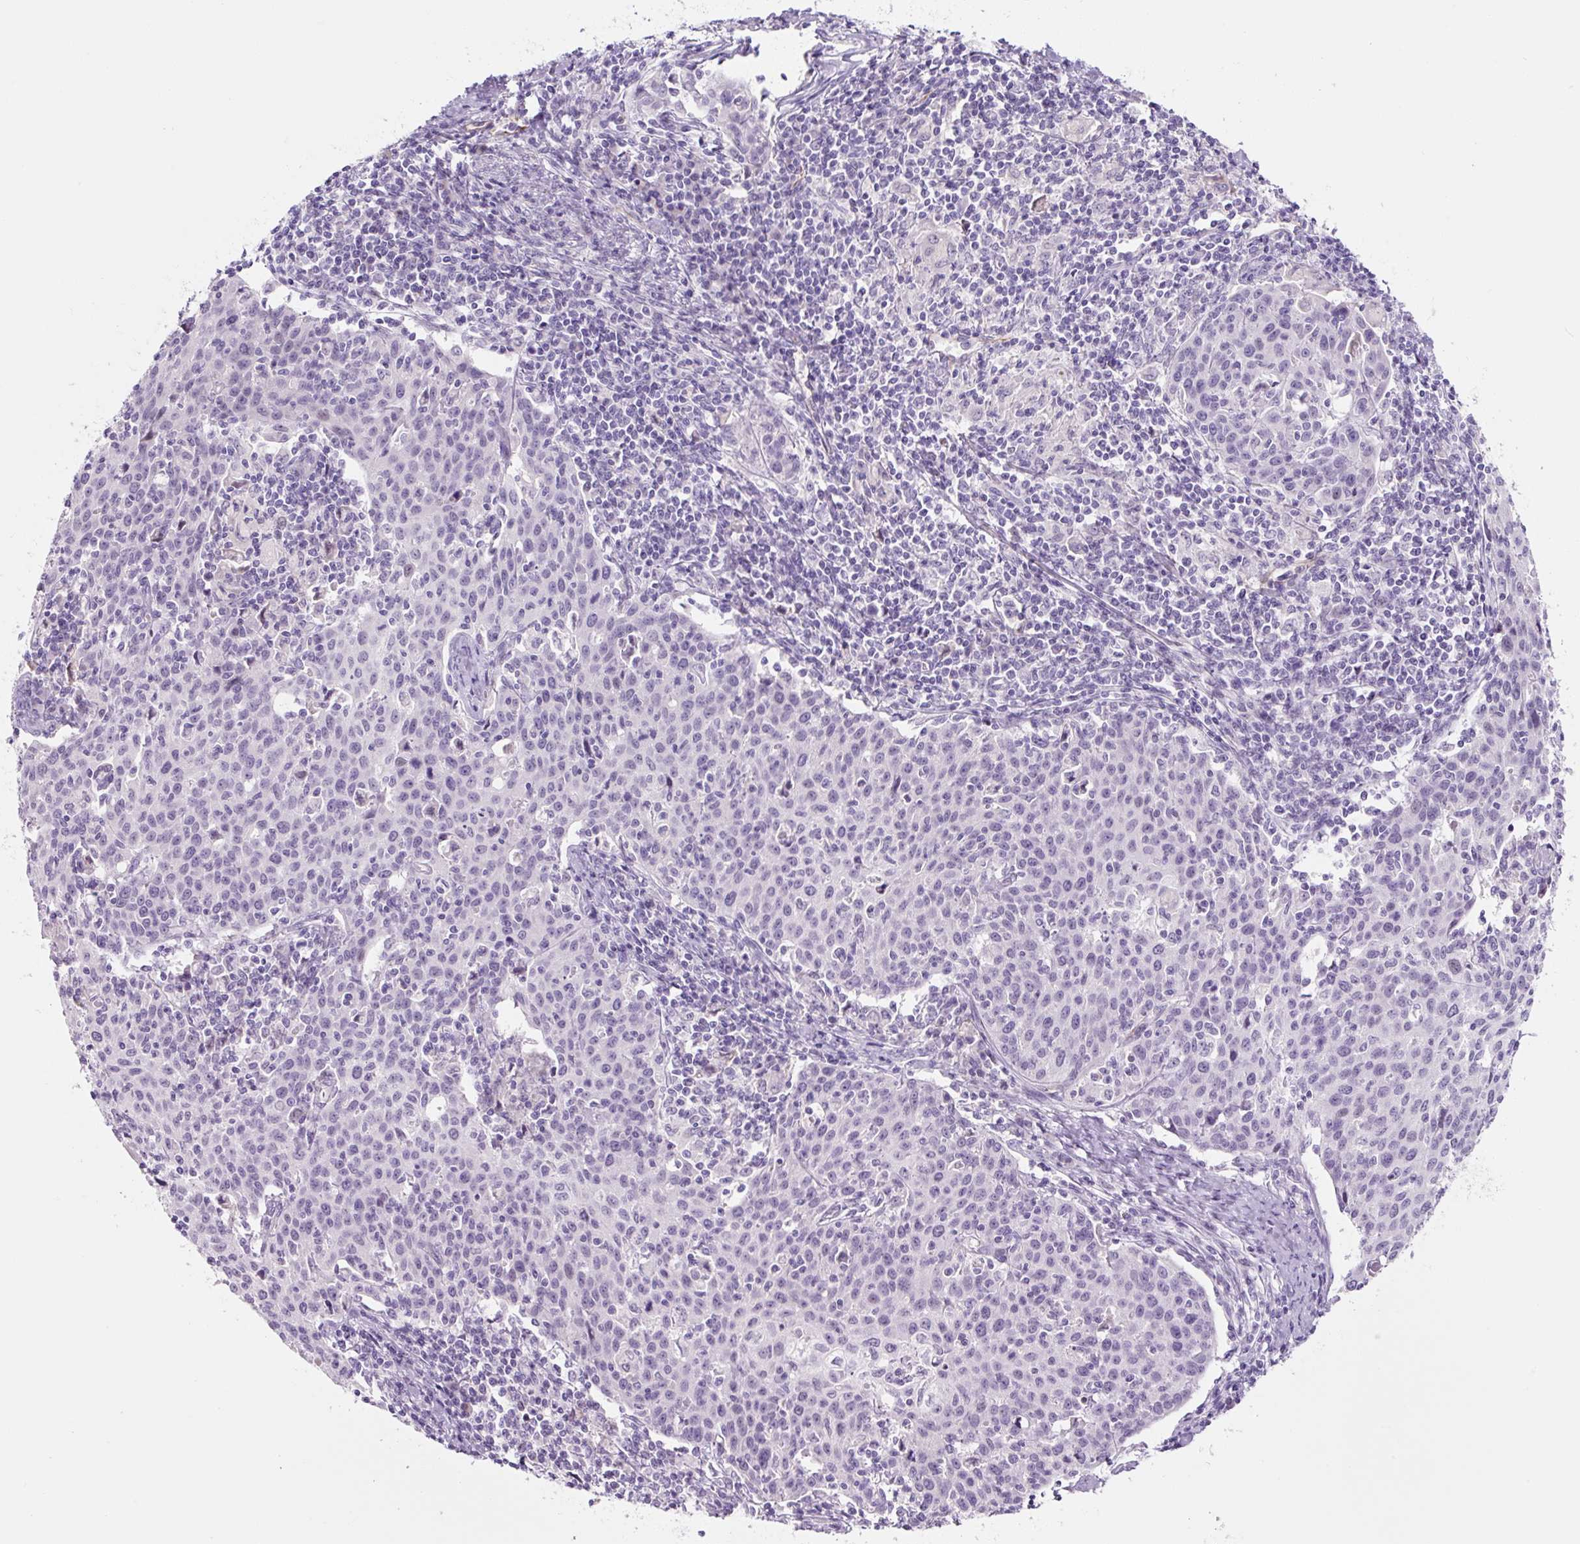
{"staining": {"intensity": "negative", "quantity": "none", "location": "none"}, "tissue": "cervical cancer", "cell_type": "Tumor cells", "image_type": "cancer", "snomed": [{"axis": "morphology", "description": "Squamous cell carcinoma, NOS"}, {"axis": "topography", "description": "Cervix"}], "caption": "The image exhibits no significant positivity in tumor cells of cervical cancer.", "gene": "CCL25", "patient": {"sex": "female", "age": 38}}